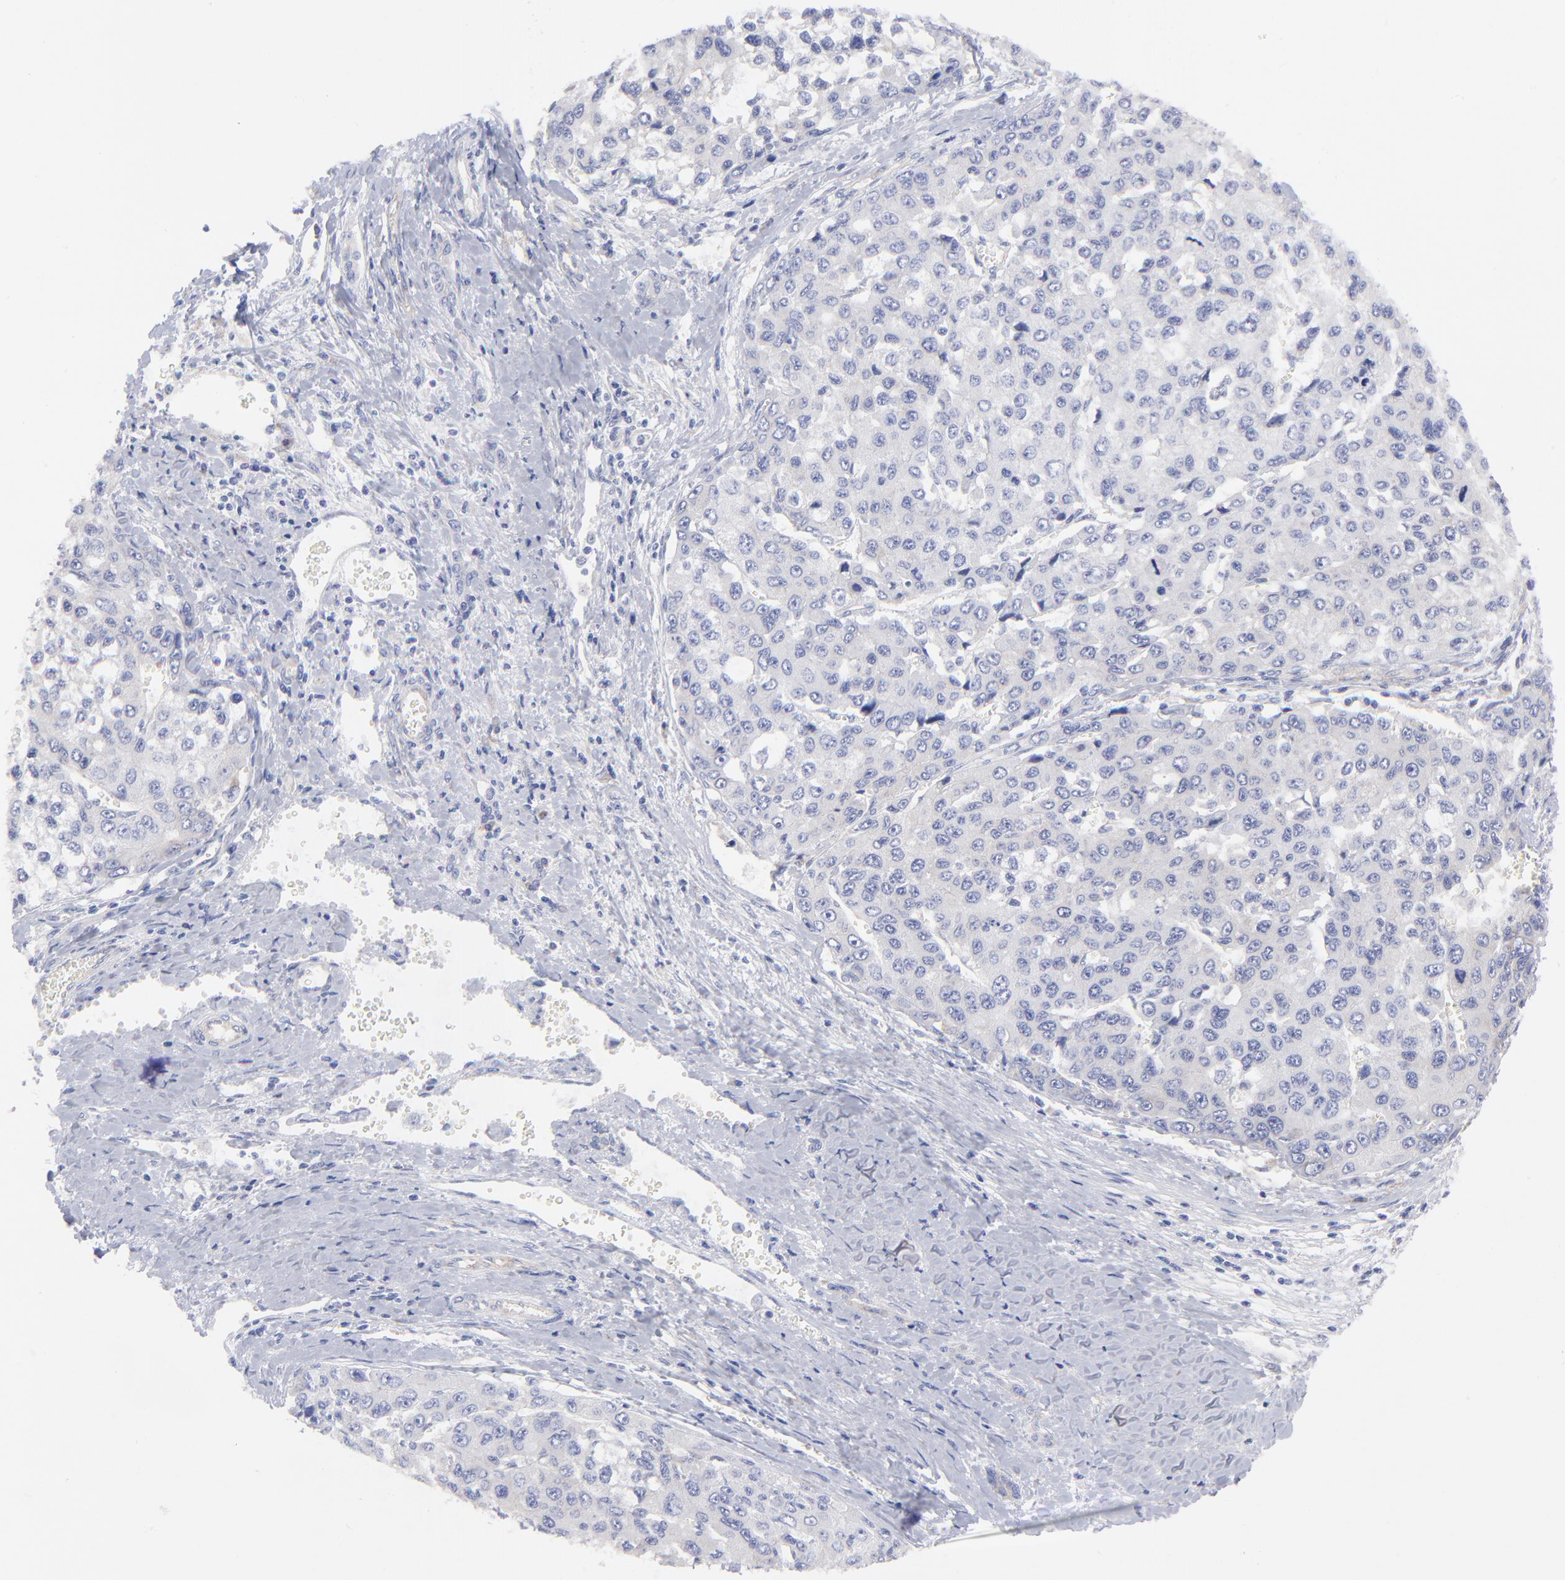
{"staining": {"intensity": "negative", "quantity": "none", "location": "none"}, "tissue": "liver cancer", "cell_type": "Tumor cells", "image_type": "cancer", "snomed": [{"axis": "morphology", "description": "Carcinoma, Hepatocellular, NOS"}, {"axis": "topography", "description": "Liver"}], "caption": "Liver cancer stained for a protein using IHC demonstrates no staining tumor cells.", "gene": "EIF2AK2", "patient": {"sex": "female", "age": 66}}